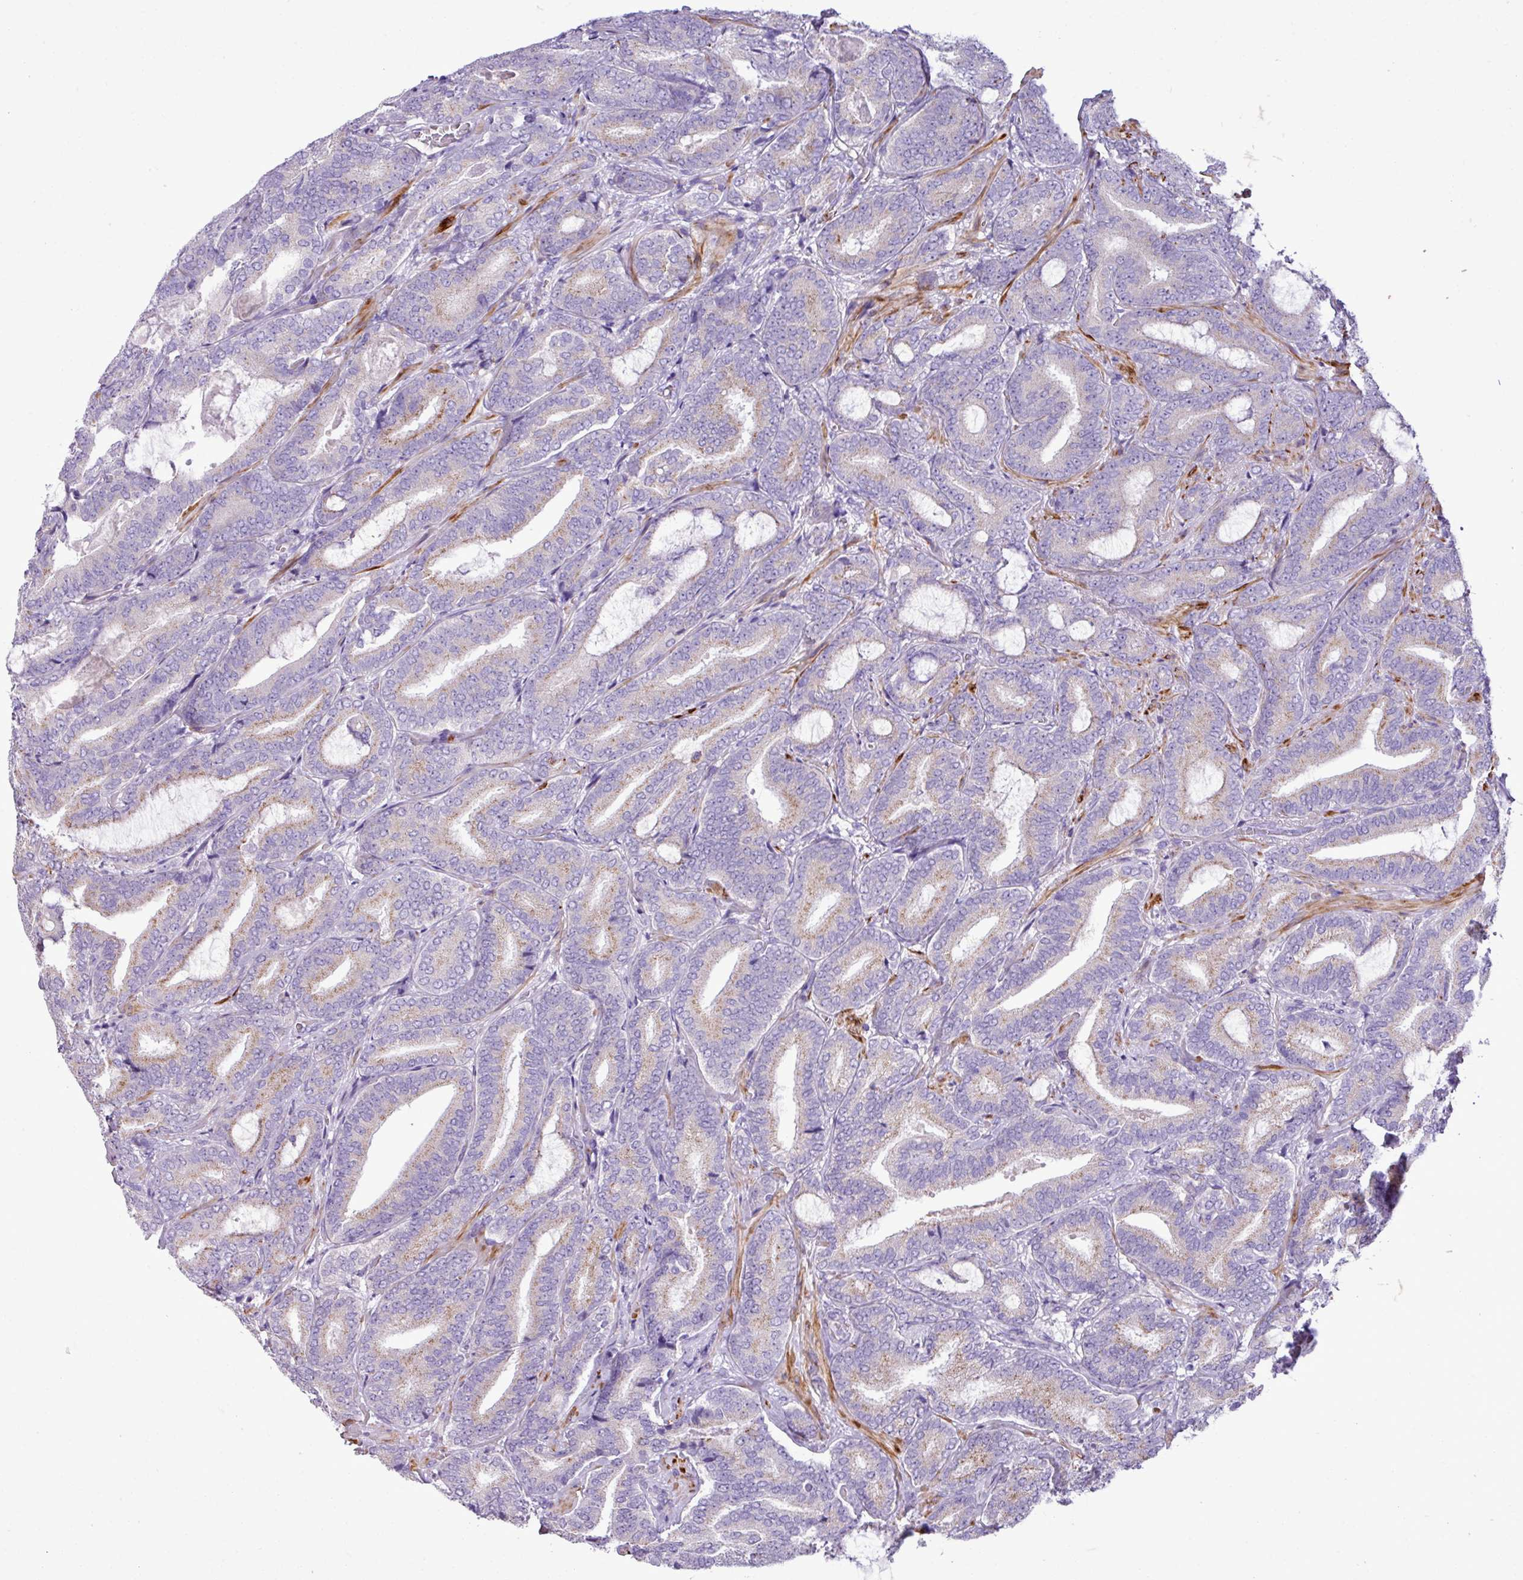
{"staining": {"intensity": "weak", "quantity": "<25%", "location": "cytoplasmic/membranous"}, "tissue": "prostate cancer", "cell_type": "Tumor cells", "image_type": "cancer", "snomed": [{"axis": "morphology", "description": "Adenocarcinoma, Low grade"}, {"axis": "topography", "description": "Prostate and seminal vesicle, NOS"}], "caption": "A high-resolution photomicrograph shows immunohistochemistry staining of prostate low-grade adenocarcinoma, which demonstrates no significant positivity in tumor cells.", "gene": "ZSCAN5A", "patient": {"sex": "male", "age": 61}}